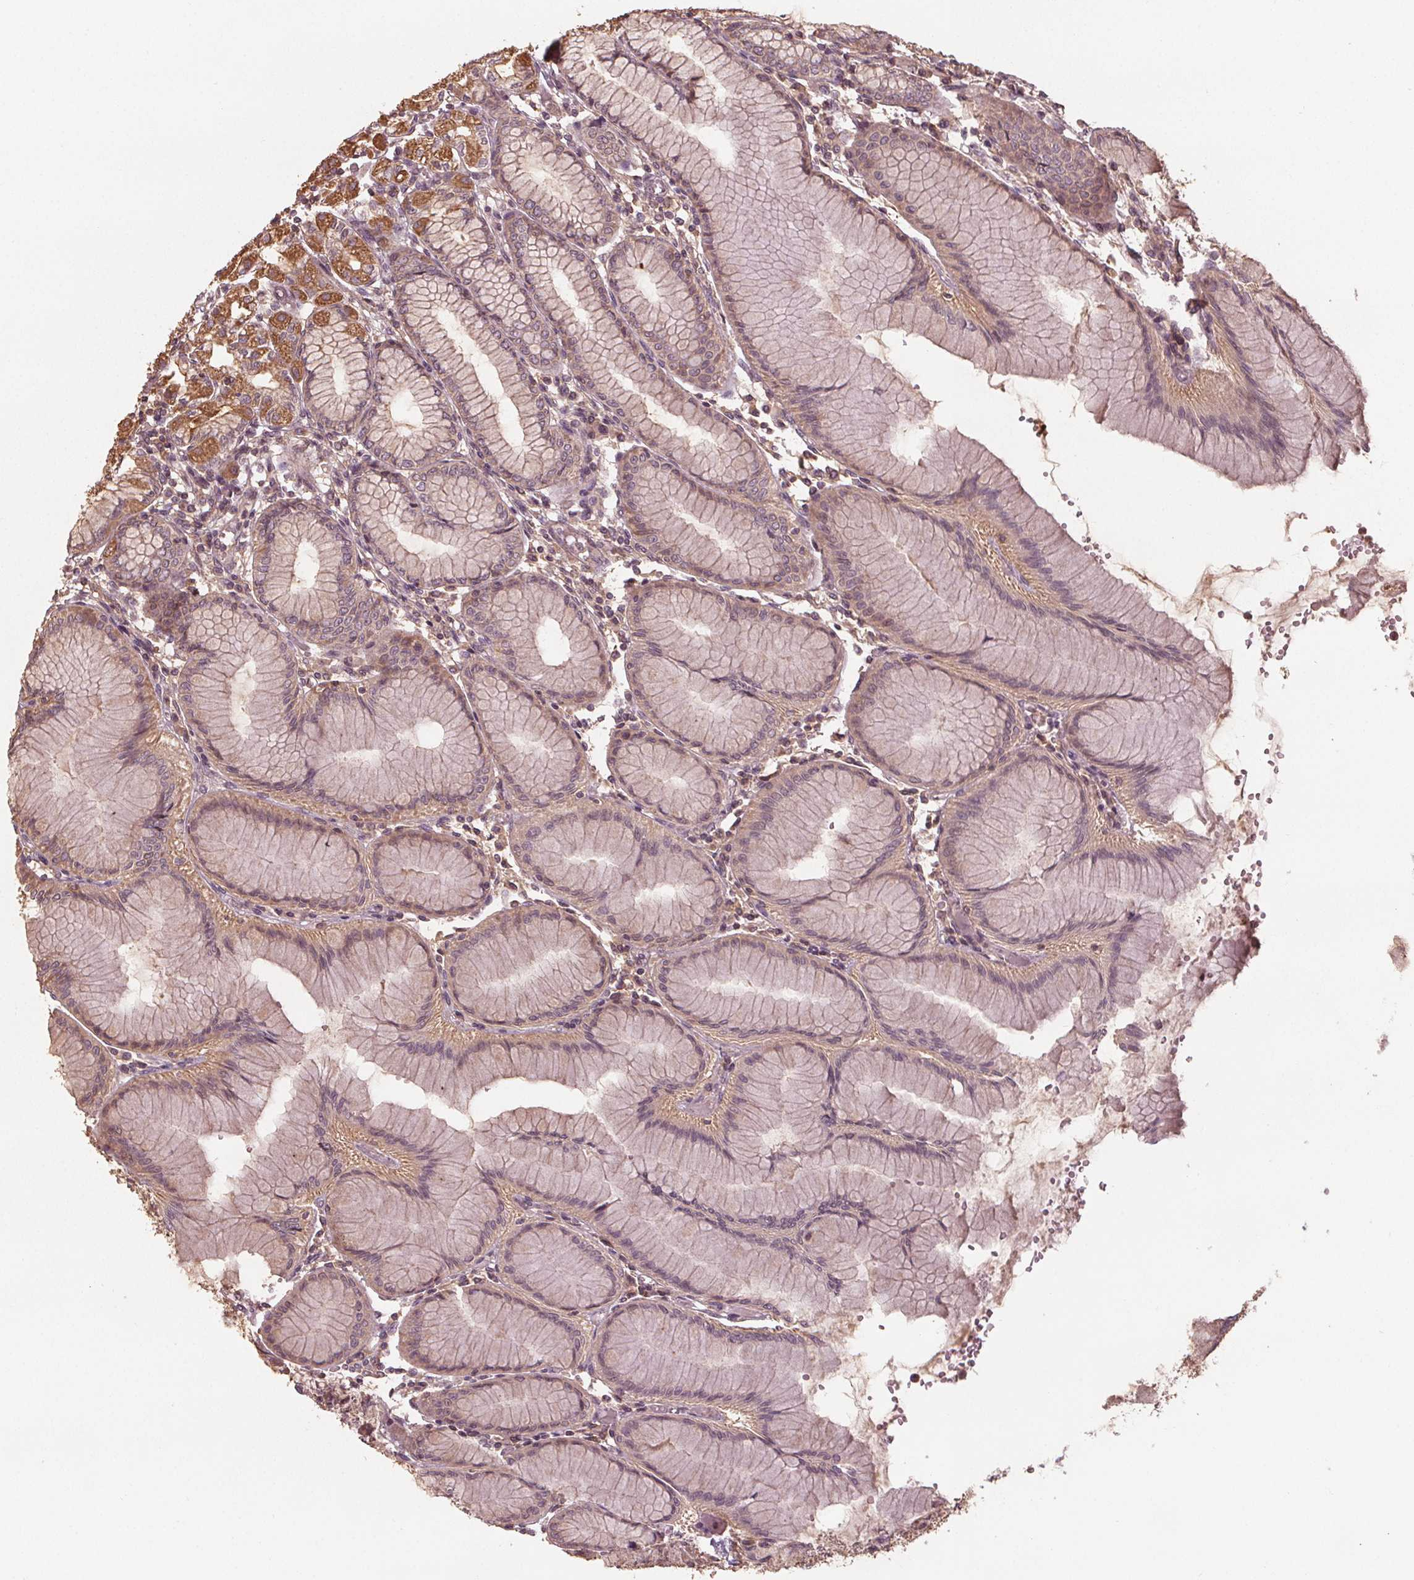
{"staining": {"intensity": "moderate", "quantity": "25%-75%", "location": "cytoplasmic/membranous"}, "tissue": "stomach", "cell_type": "Glandular cells", "image_type": "normal", "snomed": [{"axis": "morphology", "description": "Normal tissue, NOS"}, {"axis": "topography", "description": "Skeletal muscle"}, {"axis": "topography", "description": "Stomach"}], "caption": "IHC micrograph of unremarkable human stomach stained for a protein (brown), which exhibits medium levels of moderate cytoplasmic/membranous expression in about 25%-75% of glandular cells.", "gene": "GNB2", "patient": {"sex": "female", "age": 57}}